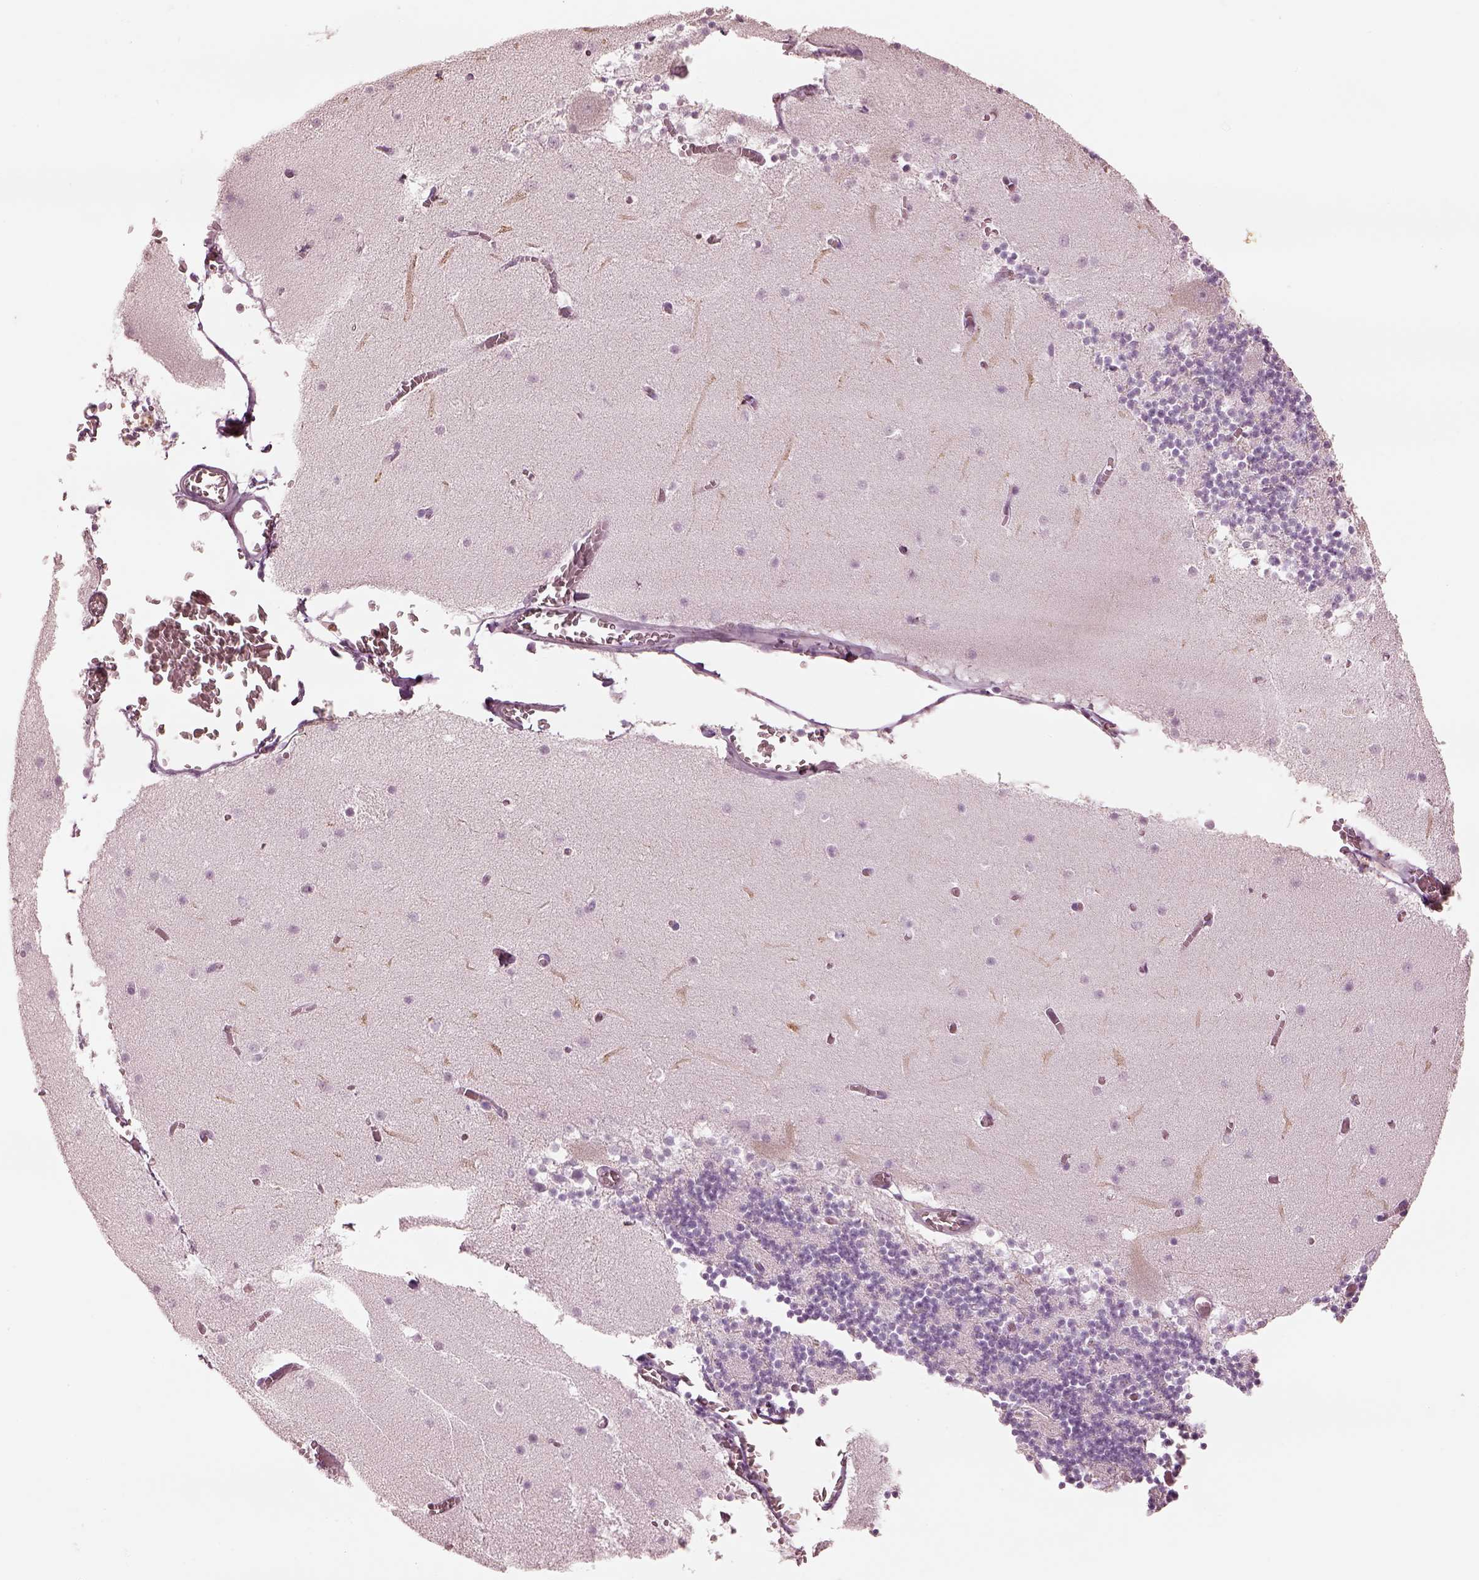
{"staining": {"intensity": "negative", "quantity": "none", "location": "none"}, "tissue": "cerebellum", "cell_type": "Cells in granular layer", "image_type": "normal", "snomed": [{"axis": "morphology", "description": "Normal tissue, NOS"}, {"axis": "topography", "description": "Cerebellum"}], "caption": "An image of human cerebellum is negative for staining in cells in granular layer. Nuclei are stained in blue.", "gene": "RSPH9", "patient": {"sex": "female", "age": 28}}